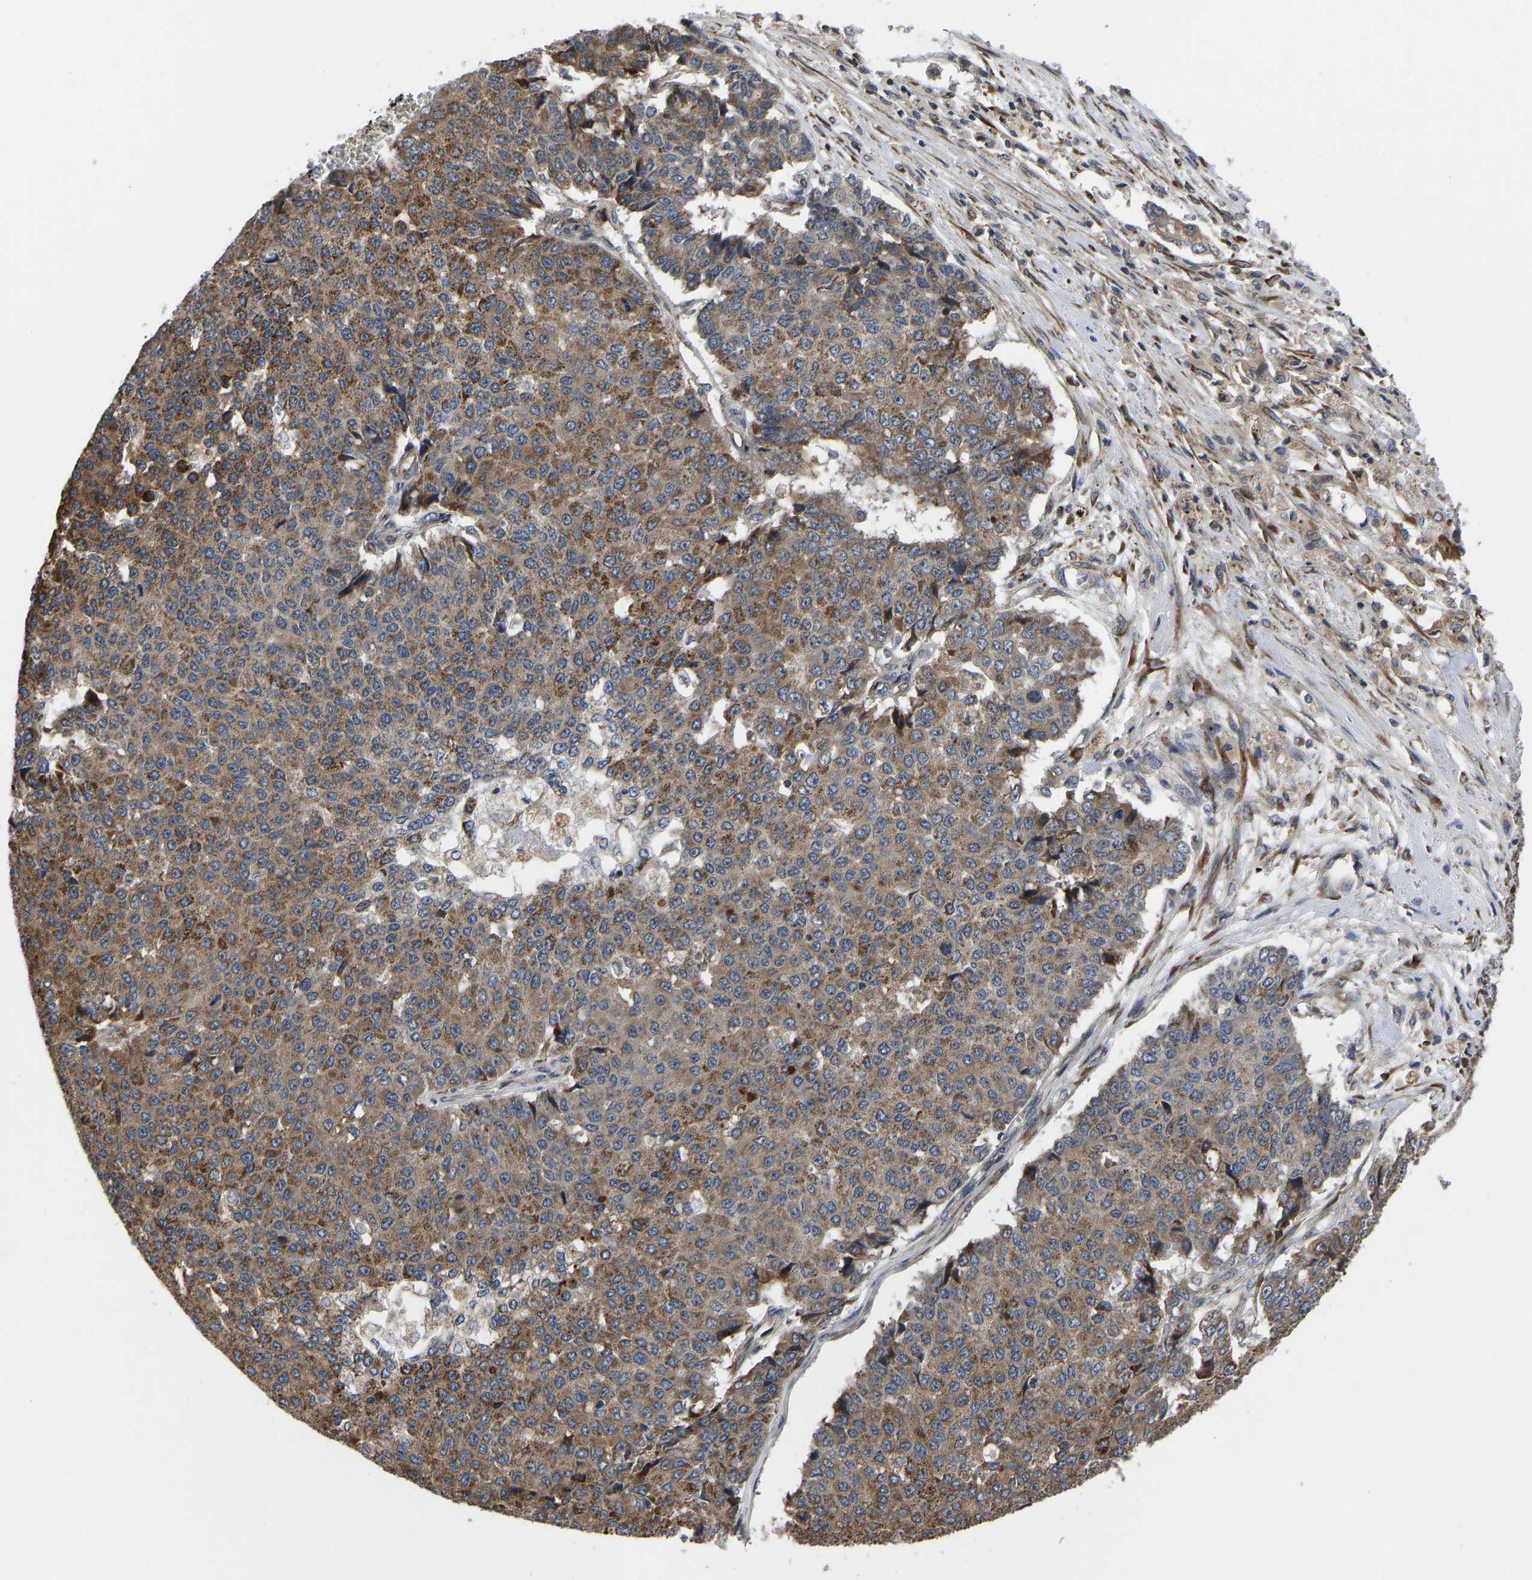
{"staining": {"intensity": "strong", "quantity": ">75%", "location": "cytoplasmic/membranous"}, "tissue": "pancreatic cancer", "cell_type": "Tumor cells", "image_type": "cancer", "snomed": [{"axis": "morphology", "description": "Adenocarcinoma, NOS"}, {"axis": "topography", "description": "Pancreas"}], "caption": "IHC staining of pancreatic cancer (adenocarcinoma), which reveals high levels of strong cytoplasmic/membranous staining in about >75% of tumor cells indicating strong cytoplasmic/membranous protein staining. The staining was performed using DAB (brown) for protein detection and nuclei were counterstained in hematoxylin (blue).", "gene": "FRRS1", "patient": {"sex": "male", "age": 50}}